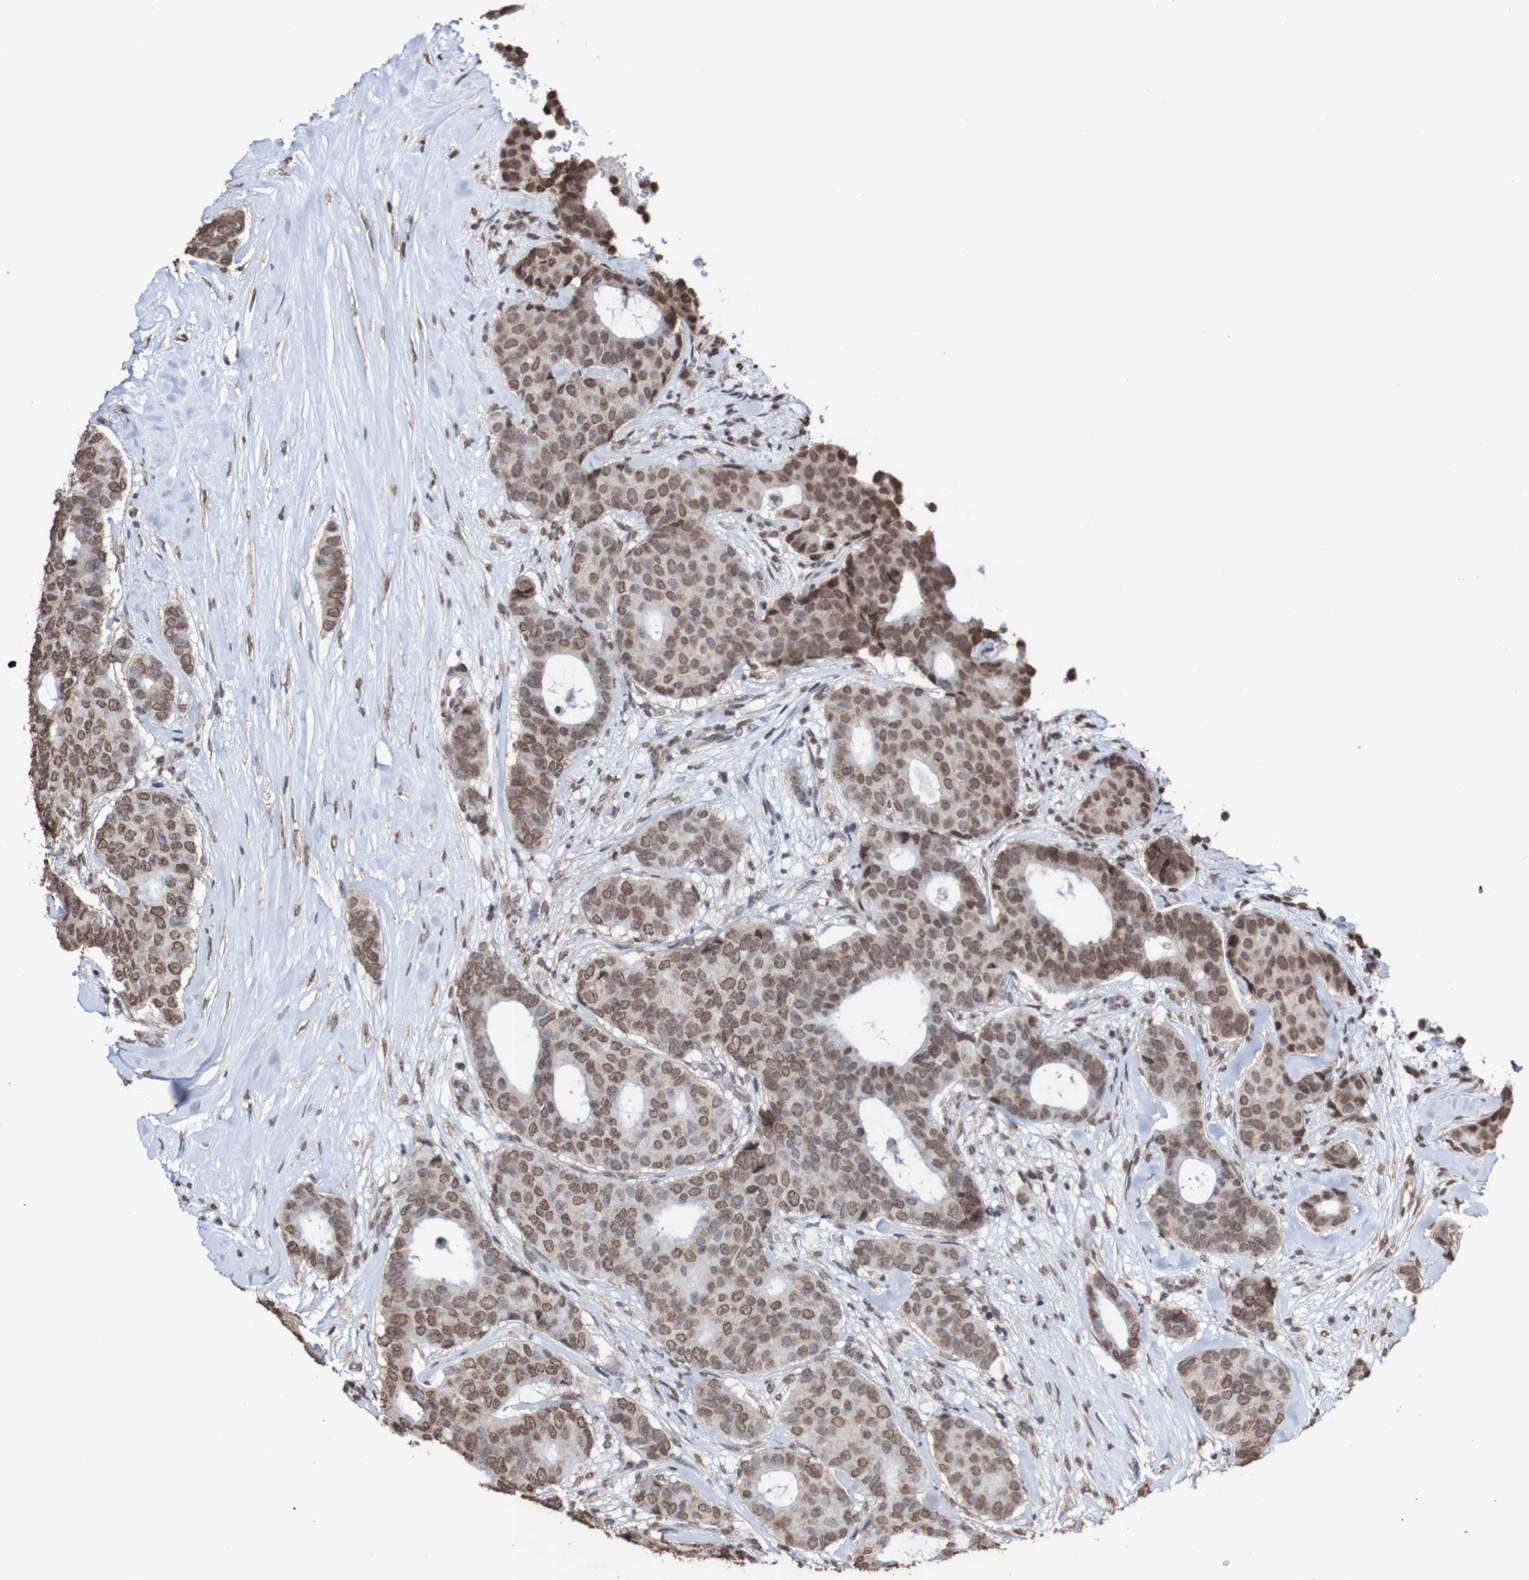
{"staining": {"intensity": "moderate", "quantity": ">75%", "location": "nuclear"}, "tissue": "breast cancer", "cell_type": "Tumor cells", "image_type": "cancer", "snomed": [{"axis": "morphology", "description": "Duct carcinoma"}, {"axis": "topography", "description": "Breast"}], "caption": "This is a micrograph of immunohistochemistry staining of breast cancer (invasive ductal carcinoma), which shows moderate staining in the nuclear of tumor cells.", "gene": "GFI1", "patient": {"sex": "female", "age": 75}}